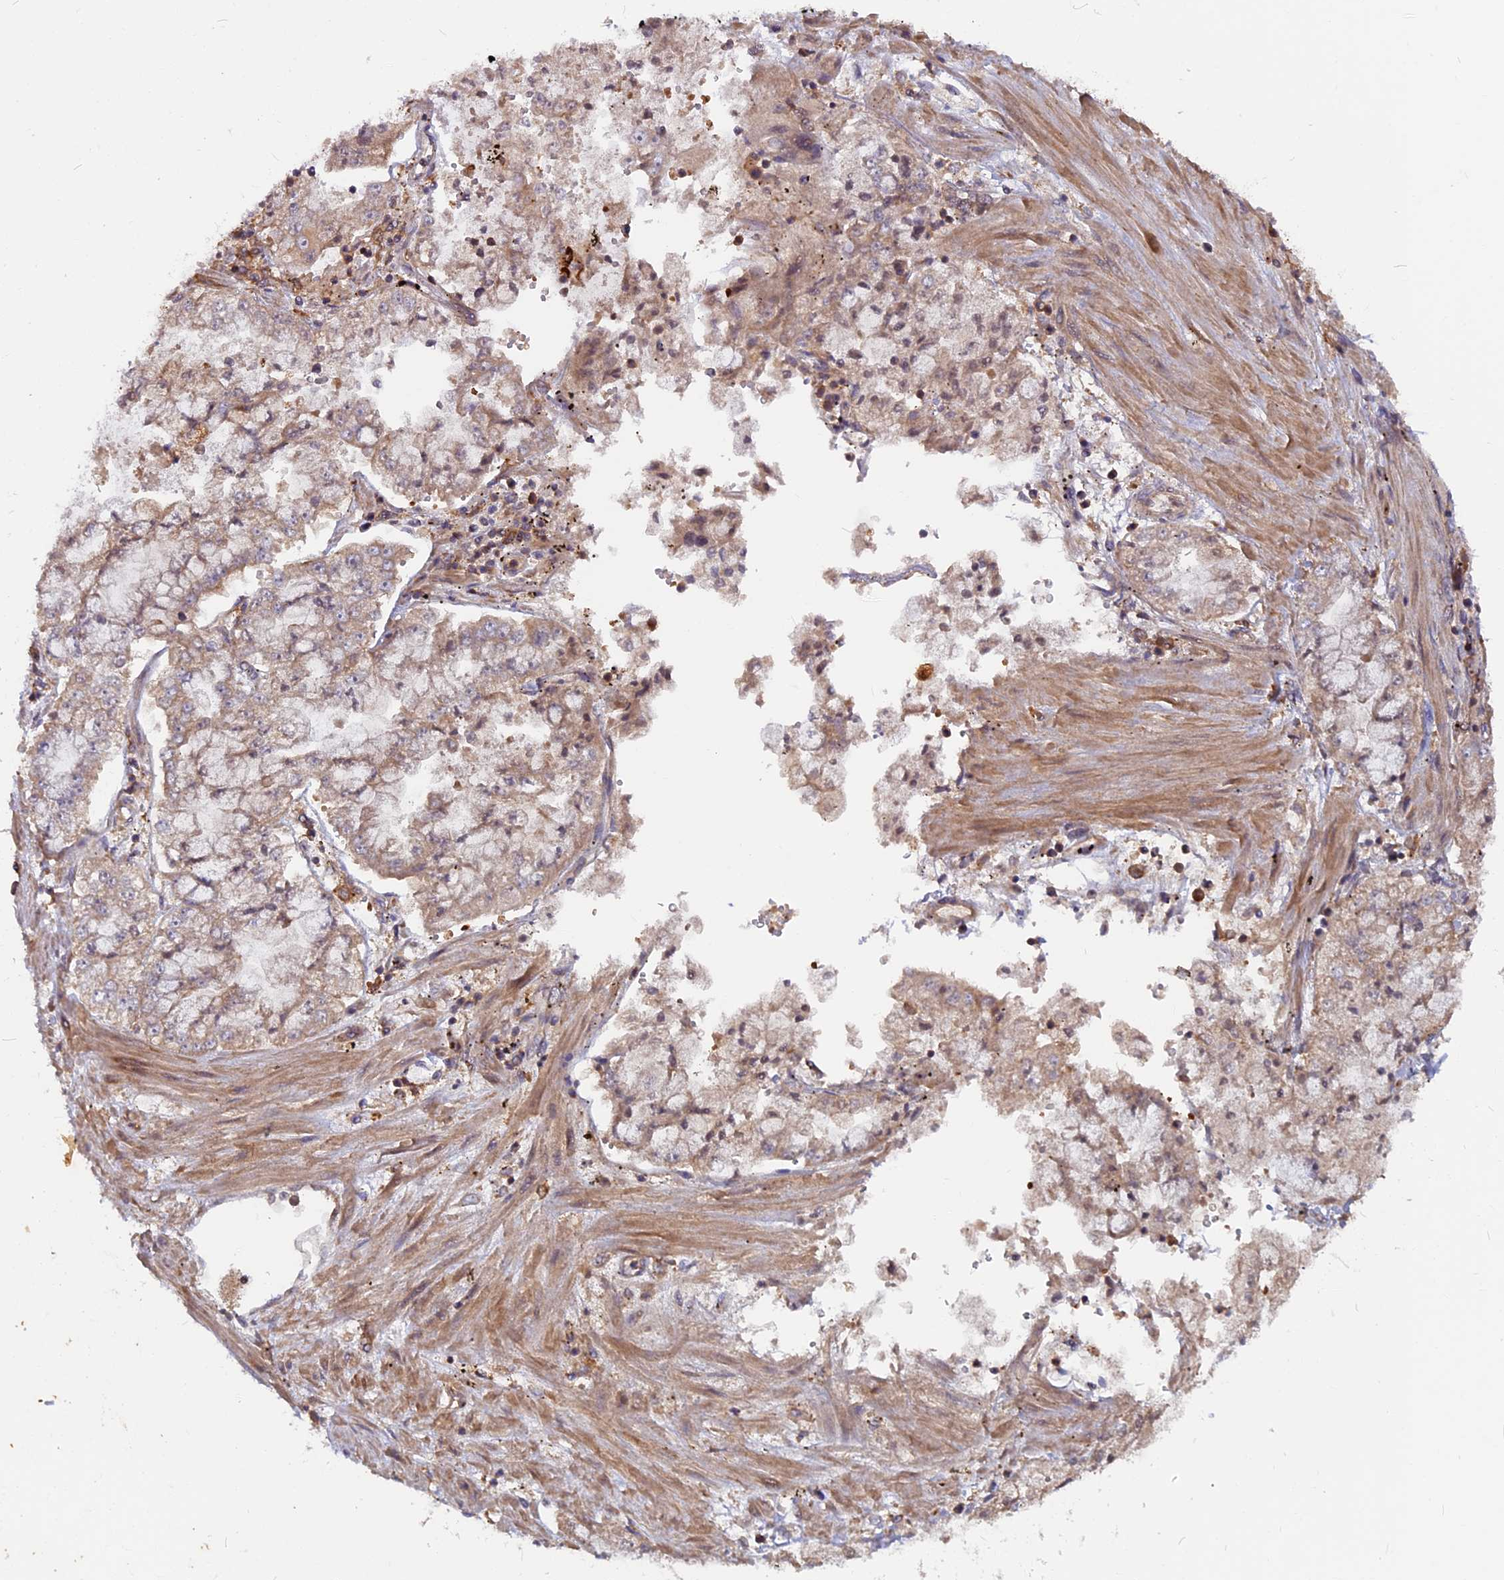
{"staining": {"intensity": "weak", "quantity": "25%-75%", "location": "cytoplasmic/membranous"}, "tissue": "stomach cancer", "cell_type": "Tumor cells", "image_type": "cancer", "snomed": [{"axis": "morphology", "description": "Adenocarcinoma, NOS"}, {"axis": "topography", "description": "Stomach"}], "caption": "Weak cytoplasmic/membranous staining for a protein is seen in about 25%-75% of tumor cells of stomach cancer (adenocarcinoma) using IHC.", "gene": "MYO9B", "patient": {"sex": "male", "age": 76}}